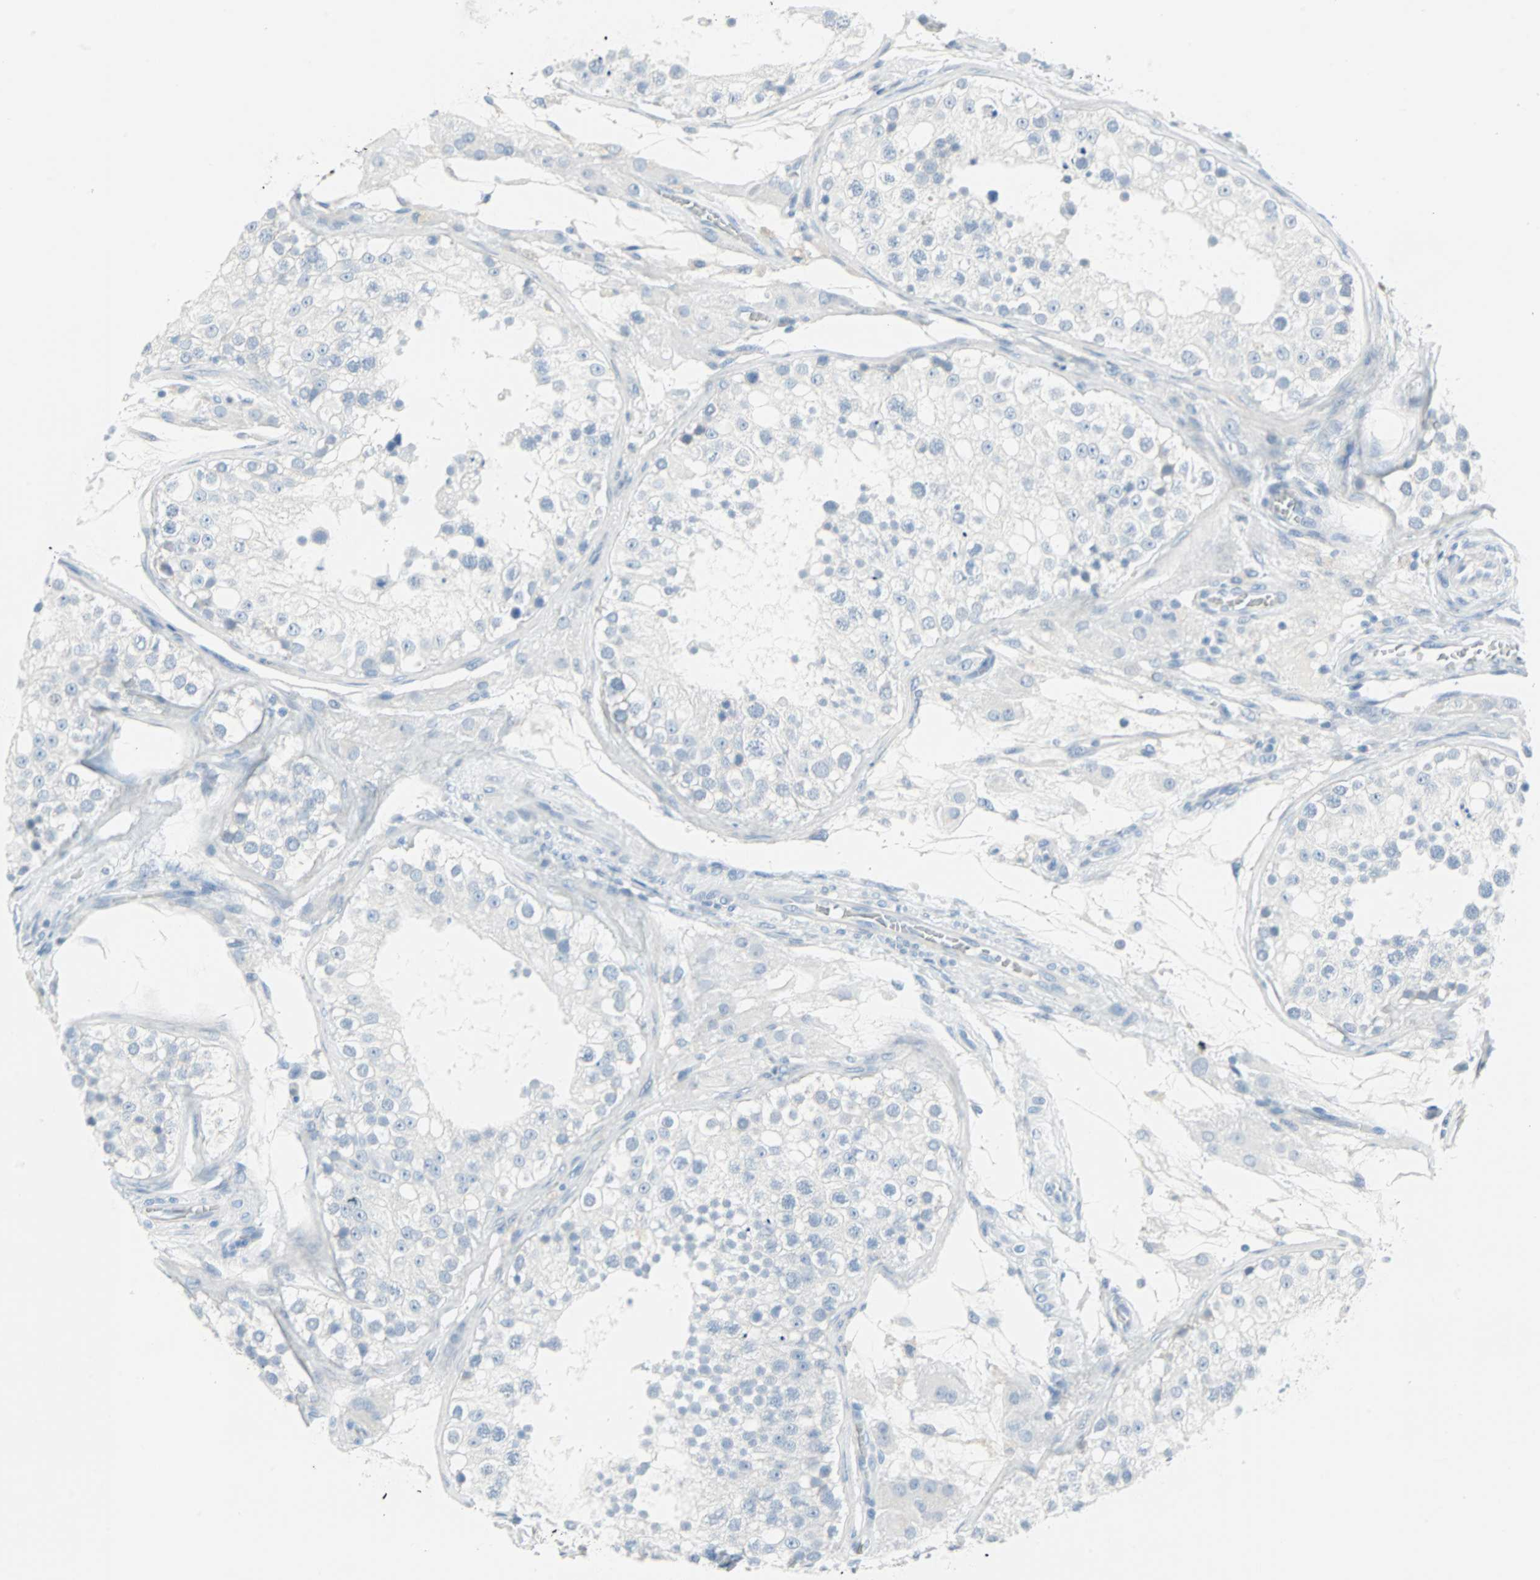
{"staining": {"intensity": "negative", "quantity": "none", "location": "none"}, "tissue": "testis", "cell_type": "Cells in seminiferous ducts", "image_type": "normal", "snomed": [{"axis": "morphology", "description": "Normal tissue, NOS"}, {"axis": "topography", "description": "Testis"}], "caption": "Histopathology image shows no protein staining in cells in seminiferous ducts of benign testis.", "gene": "STX1A", "patient": {"sex": "male", "age": 26}}